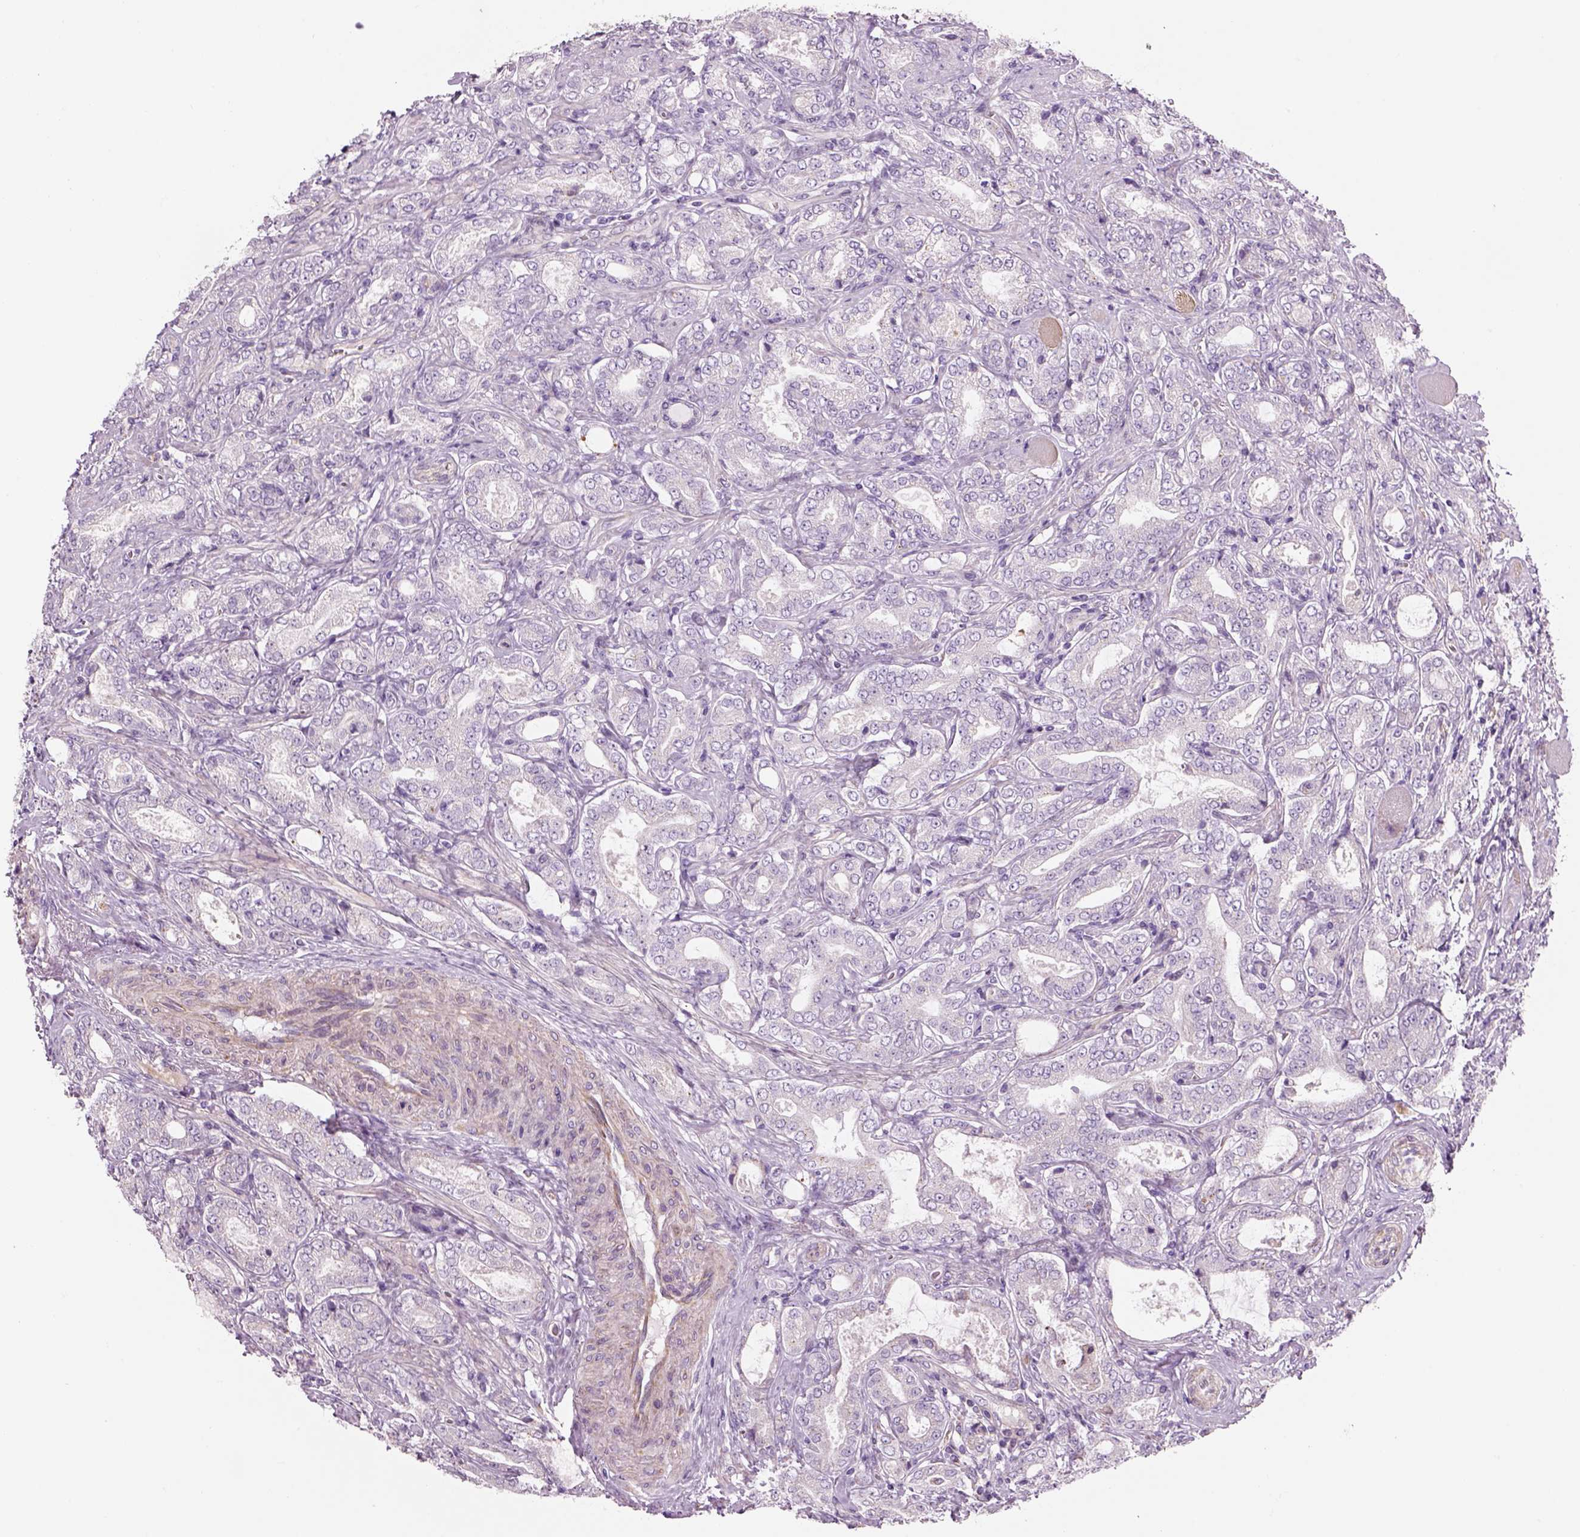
{"staining": {"intensity": "negative", "quantity": "none", "location": "none"}, "tissue": "prostate cancer", "cell_type": "Tumor cells", "image_type": "cancer", "snomed": [{"axis": "morphology", "description": "Adenocarcinoma, NOS"}, {"axis": "topography", "description": "Prostate"}], "caption": "Image shows no significant protein expression in tumor cells of adenocarcinoma (prostate). (Brightfield microscopy of DAB (3,3'-diaminobenzidine) immunohistochemistry (IHC) at high magnification).", "gene": "IFT52", "patient": {"sex": "male", "age": 64}}